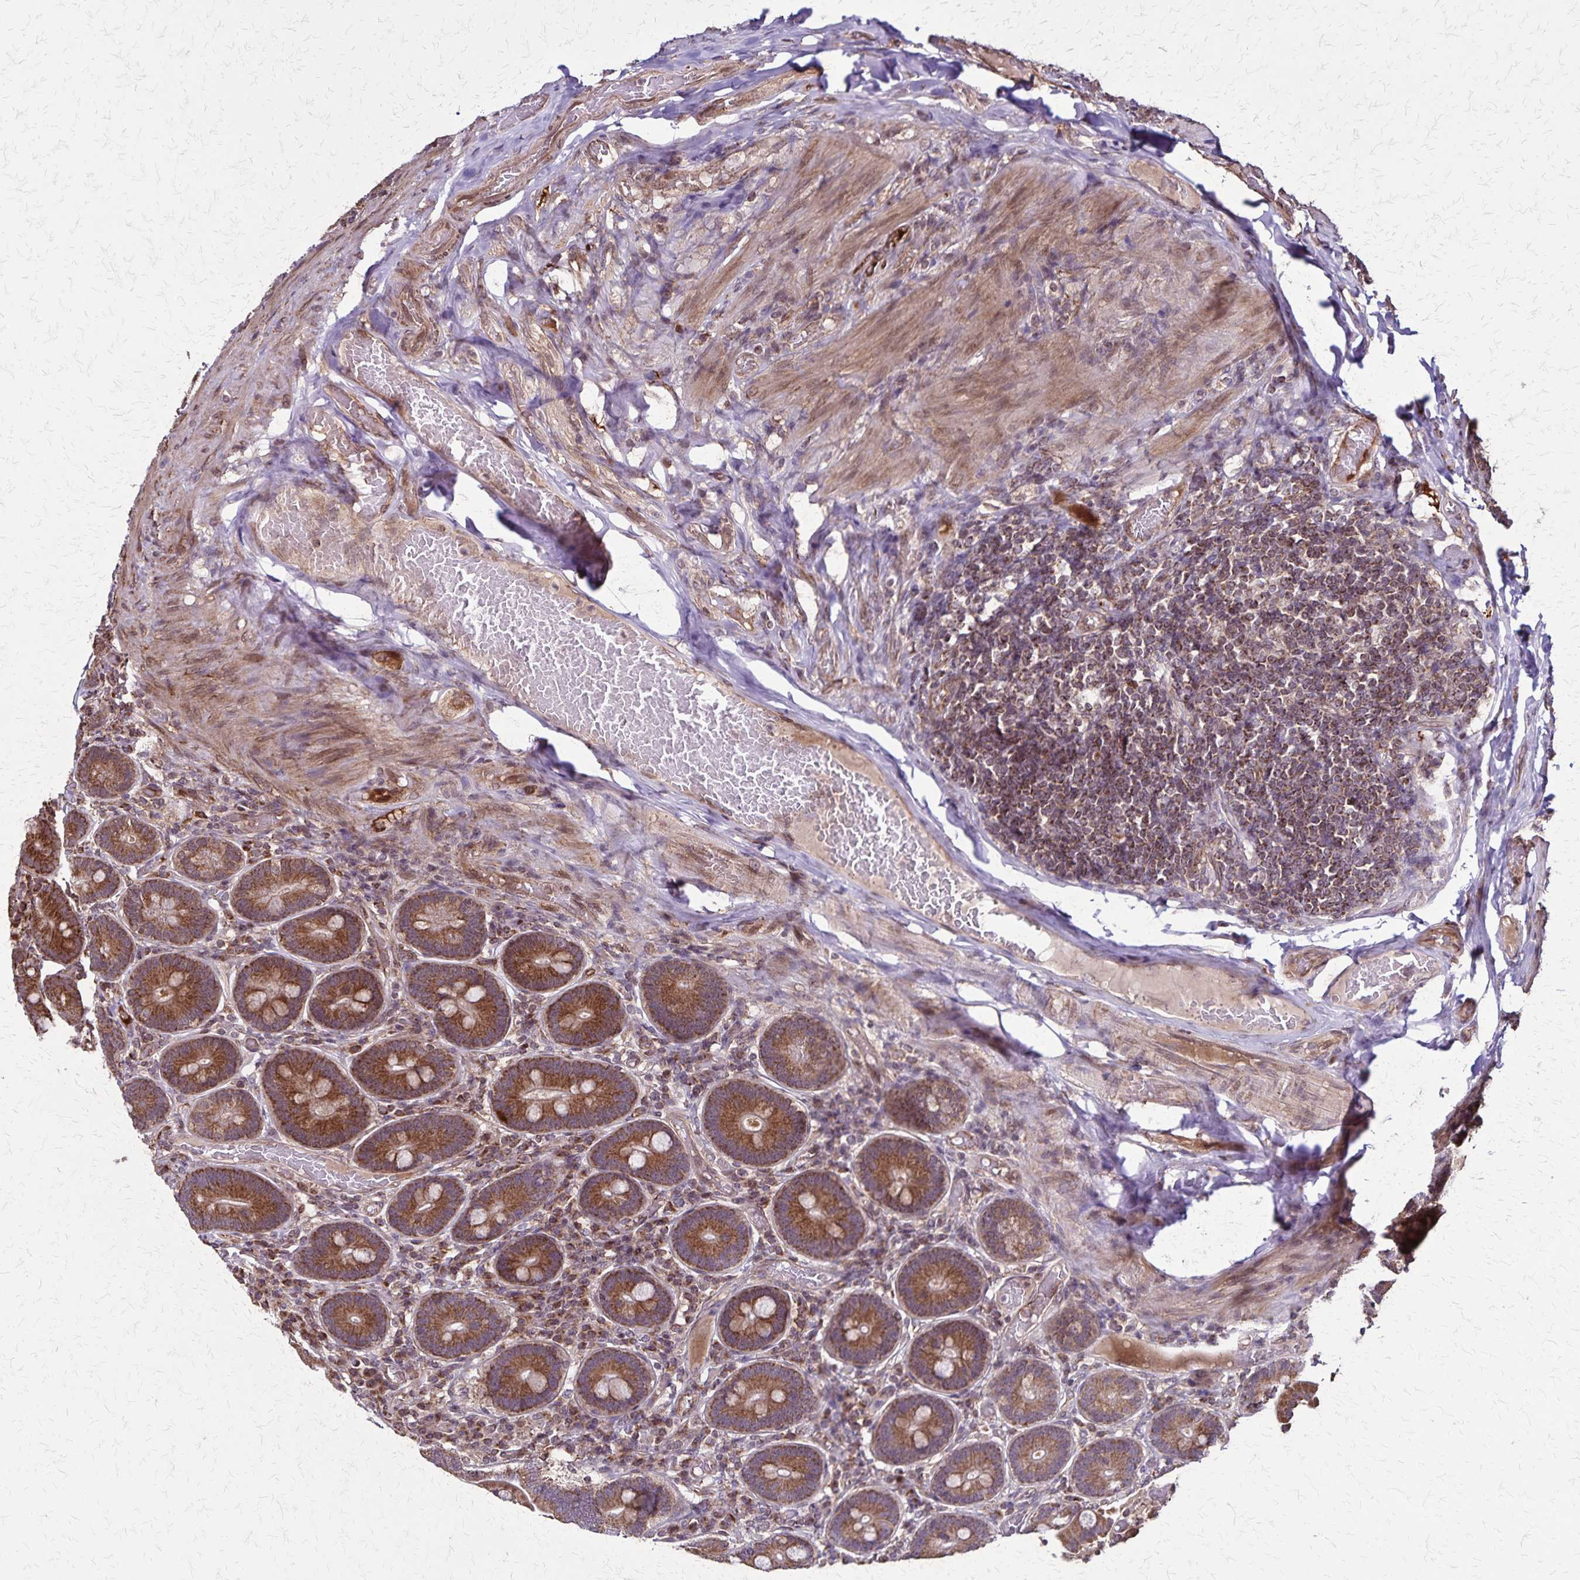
{"staining": {"intensity": "strong", "quantity": ">75%", "location": "cytoplasmic/membranous"}, "tissue": "duodenum", "cell_type": "Glandular cells", "image_type": "normal", "snomed": [{"axis": "morphology", "description": "Normal tissue, NOS"}, {"axis": "topography", "description": "Duodenum"}], "caption": "This image reveals unremarkable duodenum stained with IHC to label a protein in brown. The cytoplasmic/membranous of glandular cells show strong positivity for the protein. Nuclei are counter-stained blue.", "gene": "NFS1", "patient": {"sex": "female", "age": 62}}